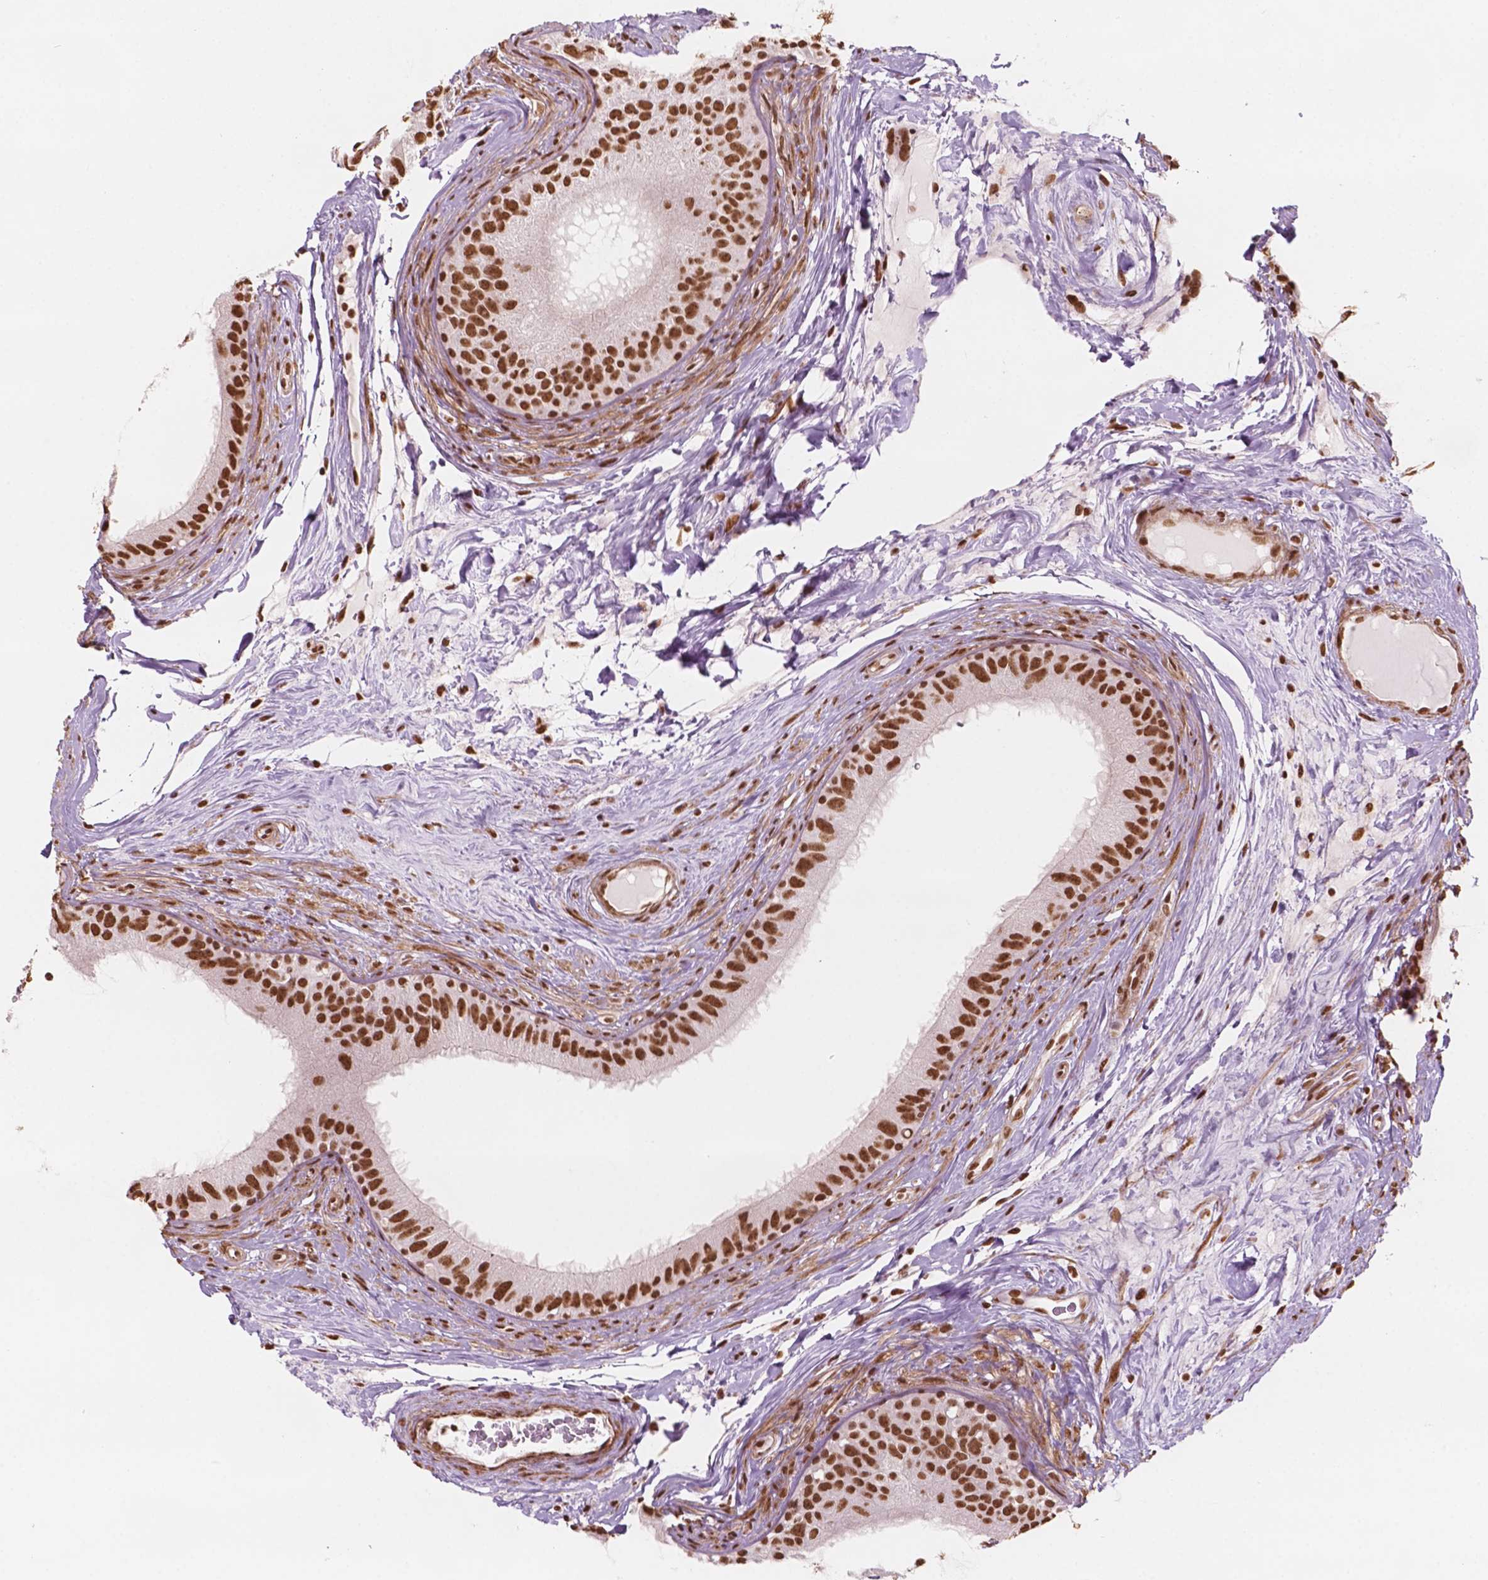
{"staining": {"intensity": "strong", "quantity": ">75%", "location": "nuclear"}, "tissue": "epididymis", "cell_type": "Glandular cells", "image_type": "normal", "snomed": [{"axis": "morphology", "description": "Normal tissue, NOS"}, {"axis": "topography", "description": "Epididymis"}], "caption": "Immunohistochemistry (IHC) histopathology image of normal epididymis: human epididymis stained using IHC exhibits high levels of strong protein expression localized specifically in the nuclear of glandular cells, appearing as a nuclear brown color.", "gene": "GTF3C5", "patient": {"sex": "male", "age": 59}}